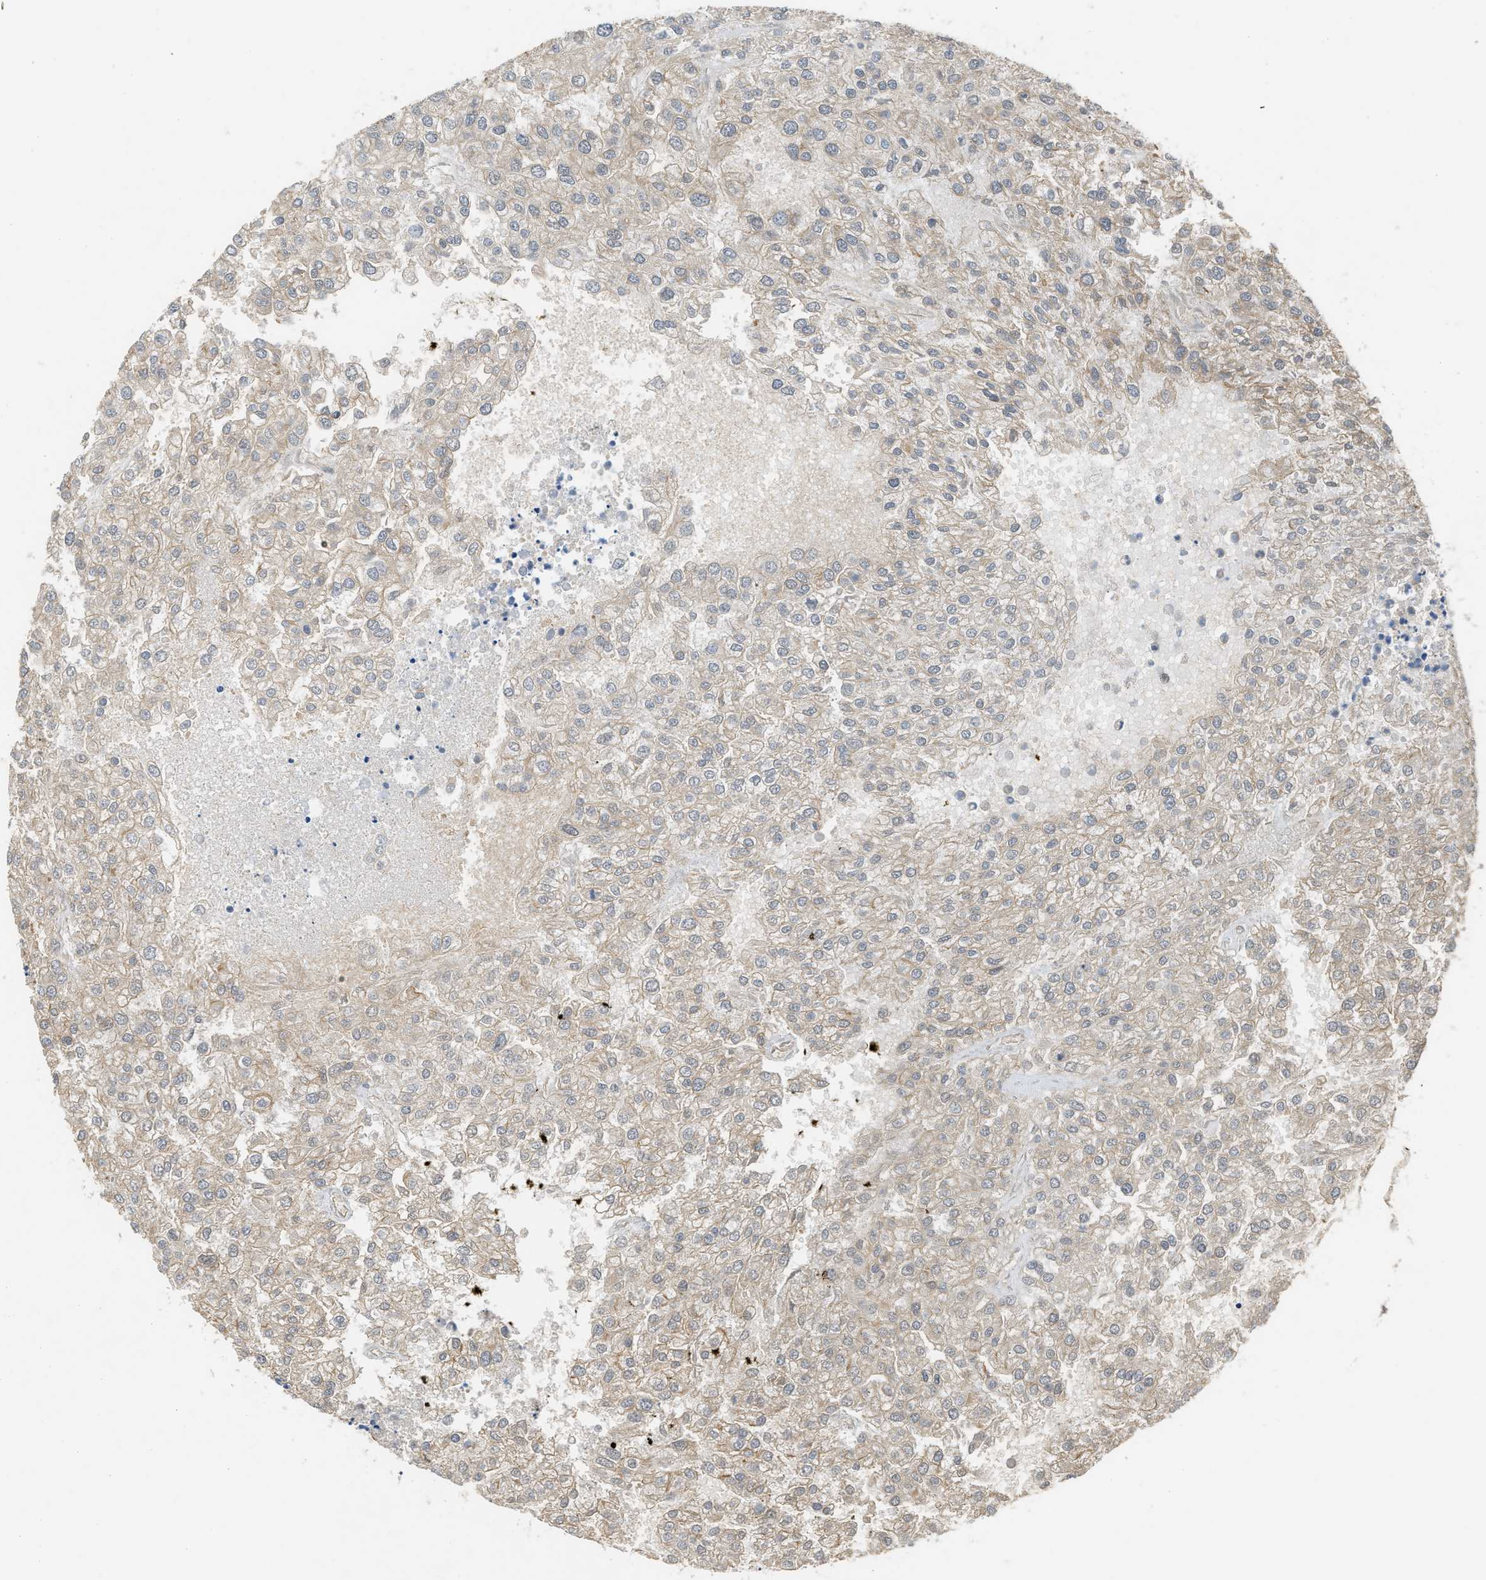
{"staining": {"intensity": "weak", "quantity": "<25%", "location": "cytoplasmic/membranous"}, "tissue": "renal cancer", "cell_type": "Tumor cells", "image_type": "cancer", "snomed": [{"axis": "morphology", "description": "Adenocarcinoma, NOS"}, {"axis": "topography", "description": "Kidney"}], "caption": "Protein analysis of renal cancer (adenocarcinoma) shows no significant positivity in tumor cells.", "gene": "COPS2", "patient": {"sex": "female", "age": 54}}